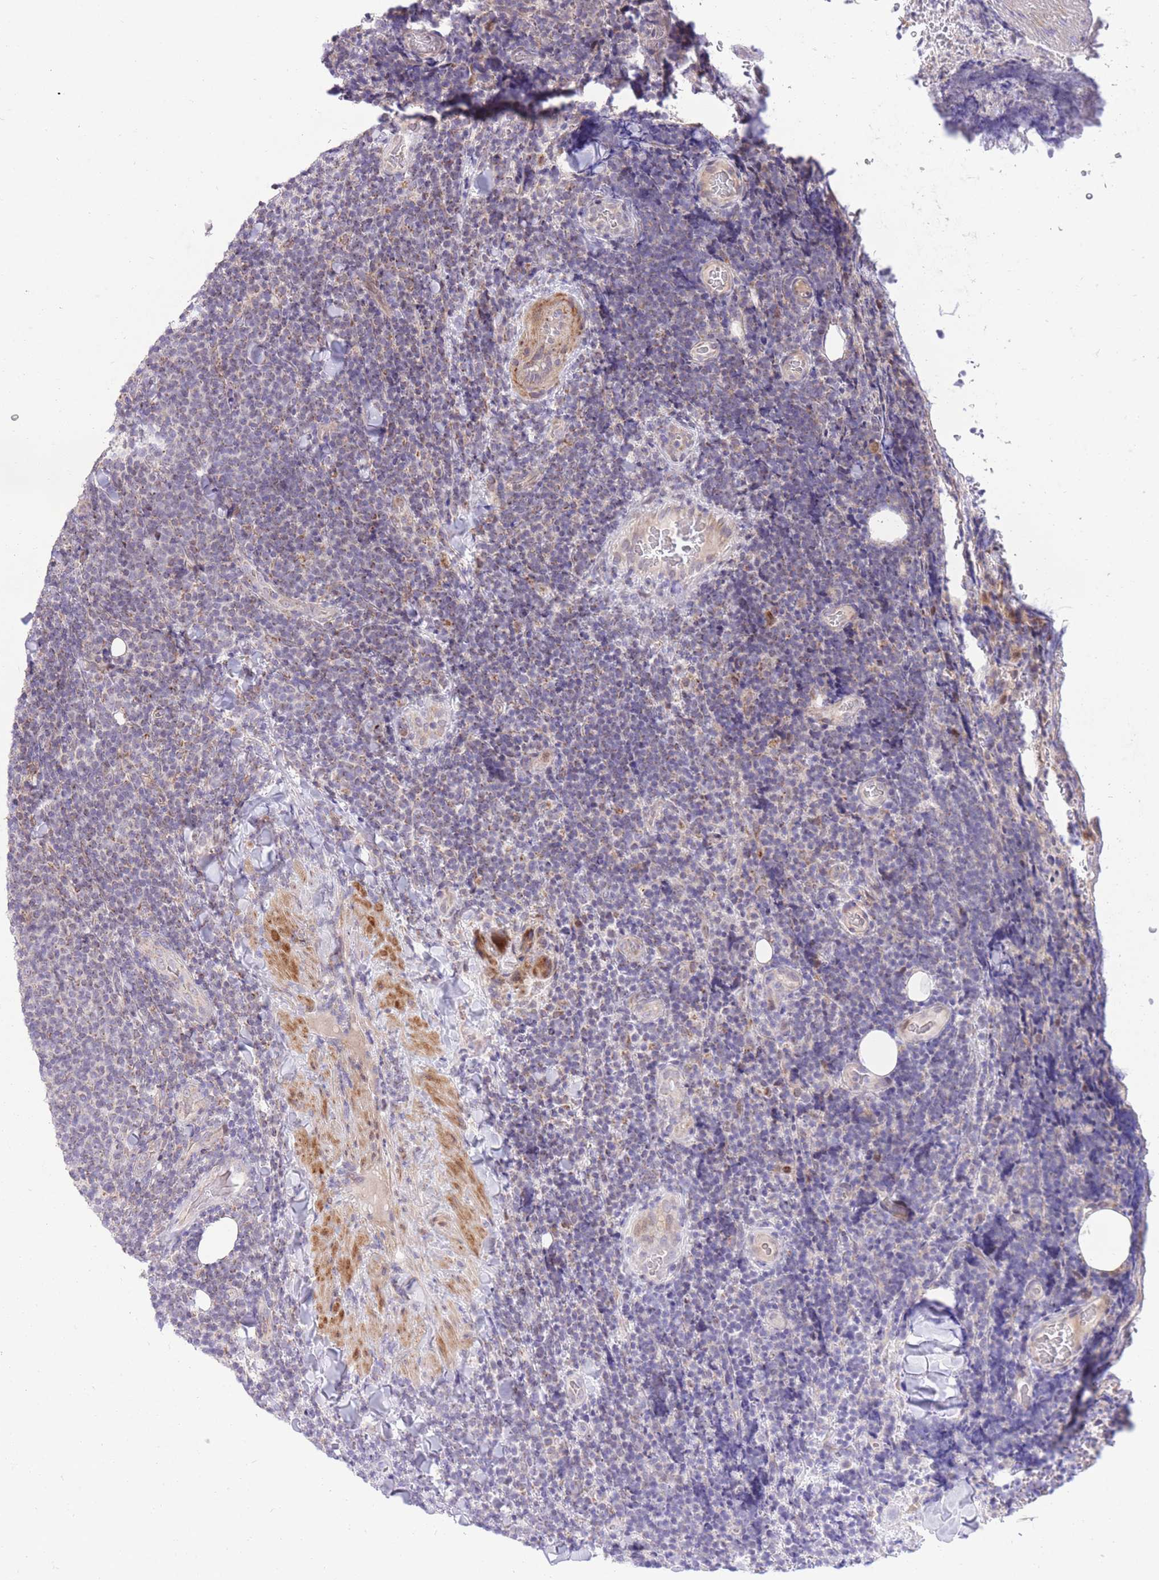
{"staining": {"intensity": "negative", "quantity": "none", "location": "none"}, "tissue": "lymphoma", "cell_type": "Tumor cells", "image_type": "cancer", "snomed": [{"axis": "morphology", "description": "Malignant lymphoma, non-Hodgkin's type, Low grade"}, {"axis": "topography", "description": "Lymph node"}], "caption": "Immunohistochemistry (IHC) of human lymphoma displays no expression in tumor cells.", "gene": "SLC4A4", "patient": {"sex": "male", "age": 66}}